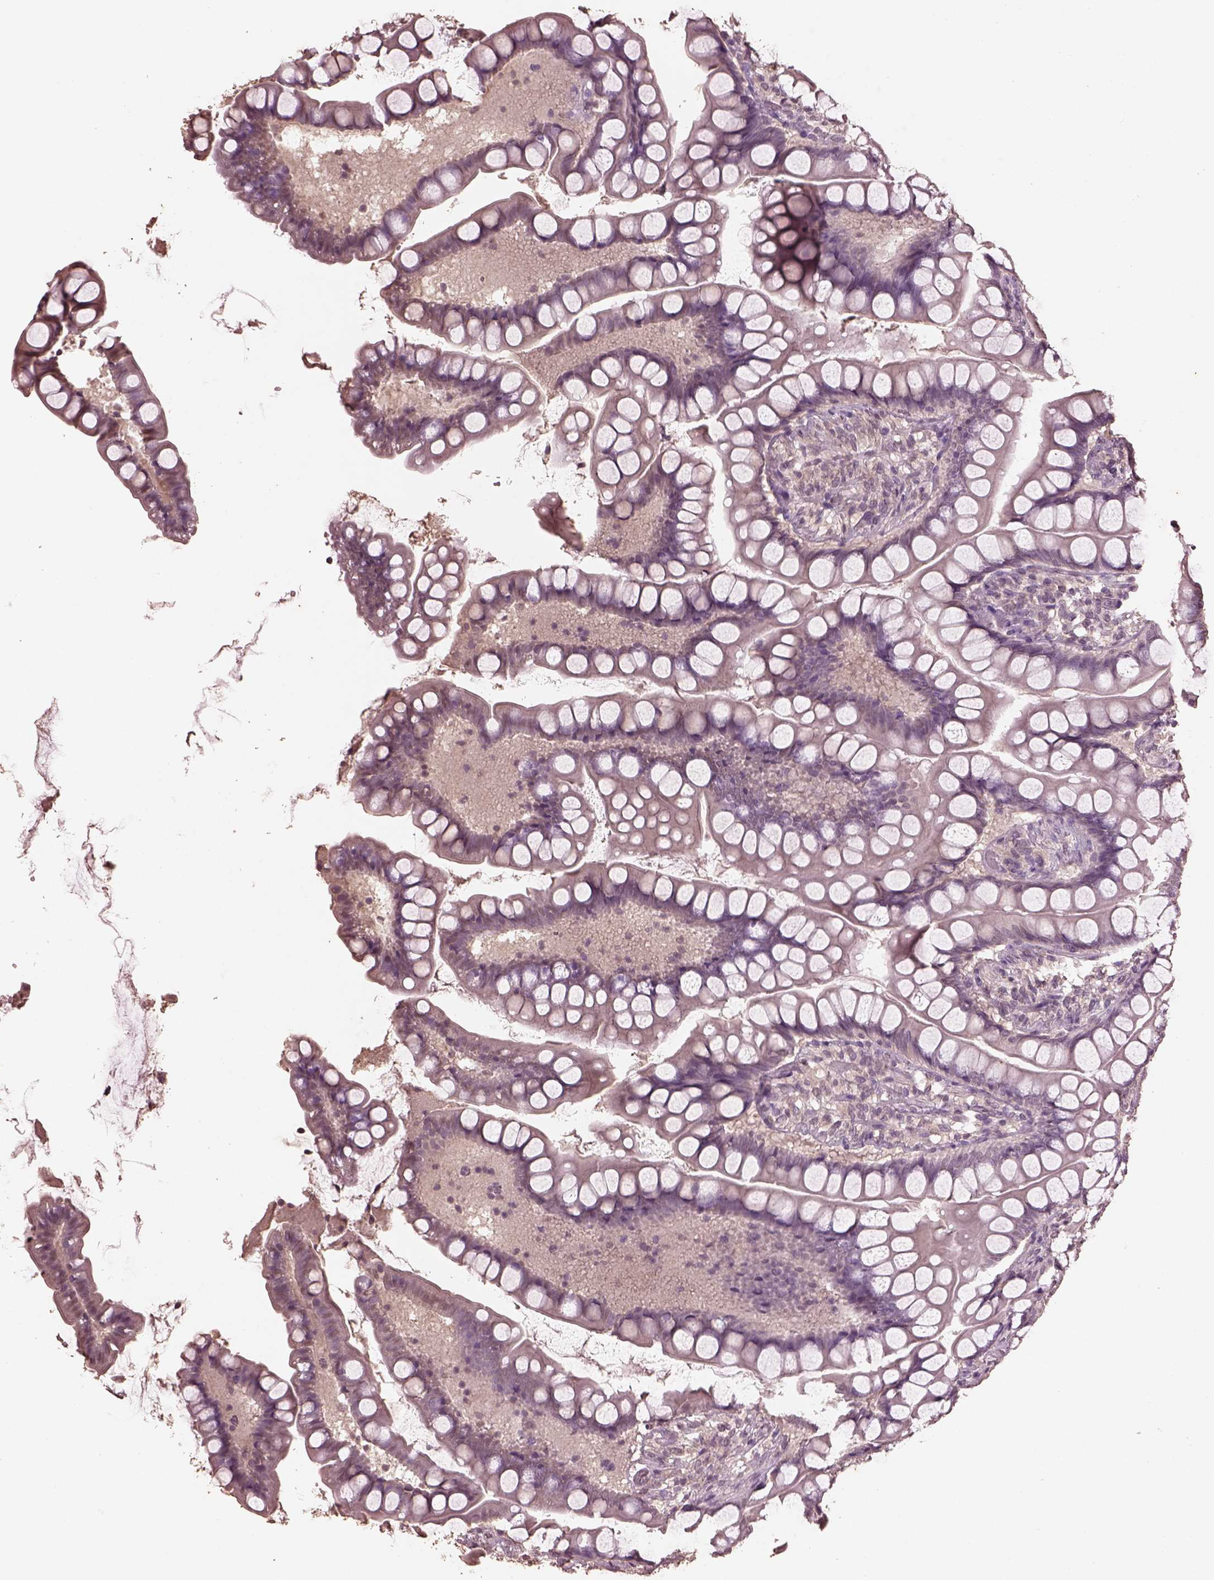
{"staining": {"intensity": "negative", "quantity": "none", "location": "none"}, "tissue": "small intestine", "cell_type": "Glandular cells", "image_type": "normal", "snomed": [{"axis": "morphology", "description": "Normal tissue, NOS"}, {"axis": "topography", "description": "Small intestine"}], "caption": "Immunohistochemistry of unremarkable human small intestine displays no staining in glandular cells.", "gene": "CPT1C", "patient": {"sex": "male", "age": 70}}